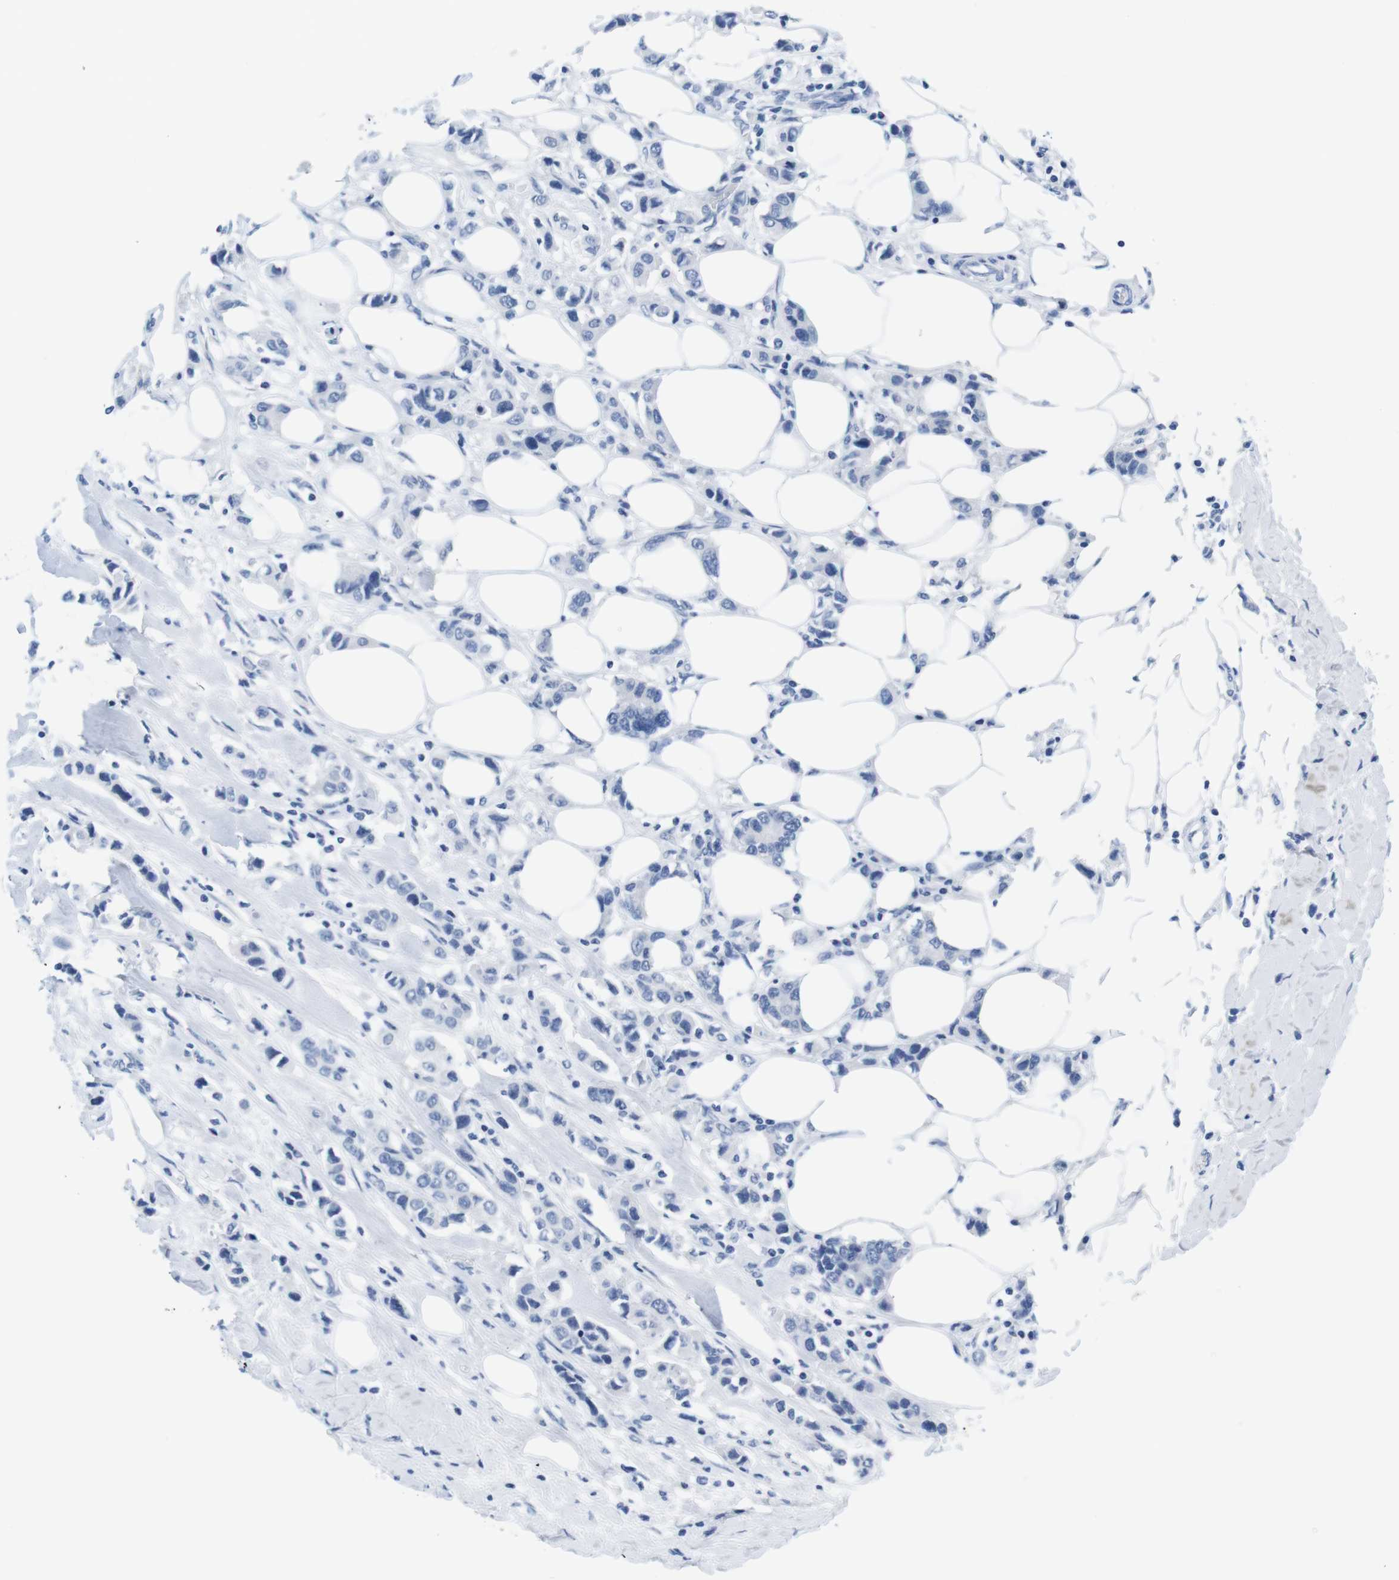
{"staining": {"intensity": "negative", "quantity": "none", "location": "none"}, "tissue": "breast cancer", "cell_type": "Tumor cells", "image_type": "cancer", "snomed": [{"axis": "morphology", "description": "Normal tissue, NOS"}, {"axis": "morphology", "description": "Duct carcinoma"}, {"axis": "topography", "description": "Breast"}], "caption": "This is a histopathology image of IHC staining of breast cancer, which shows no positivity in tumor cells.", "gene": "MAP6", "patient": {"sex": "female", "age": 50}}